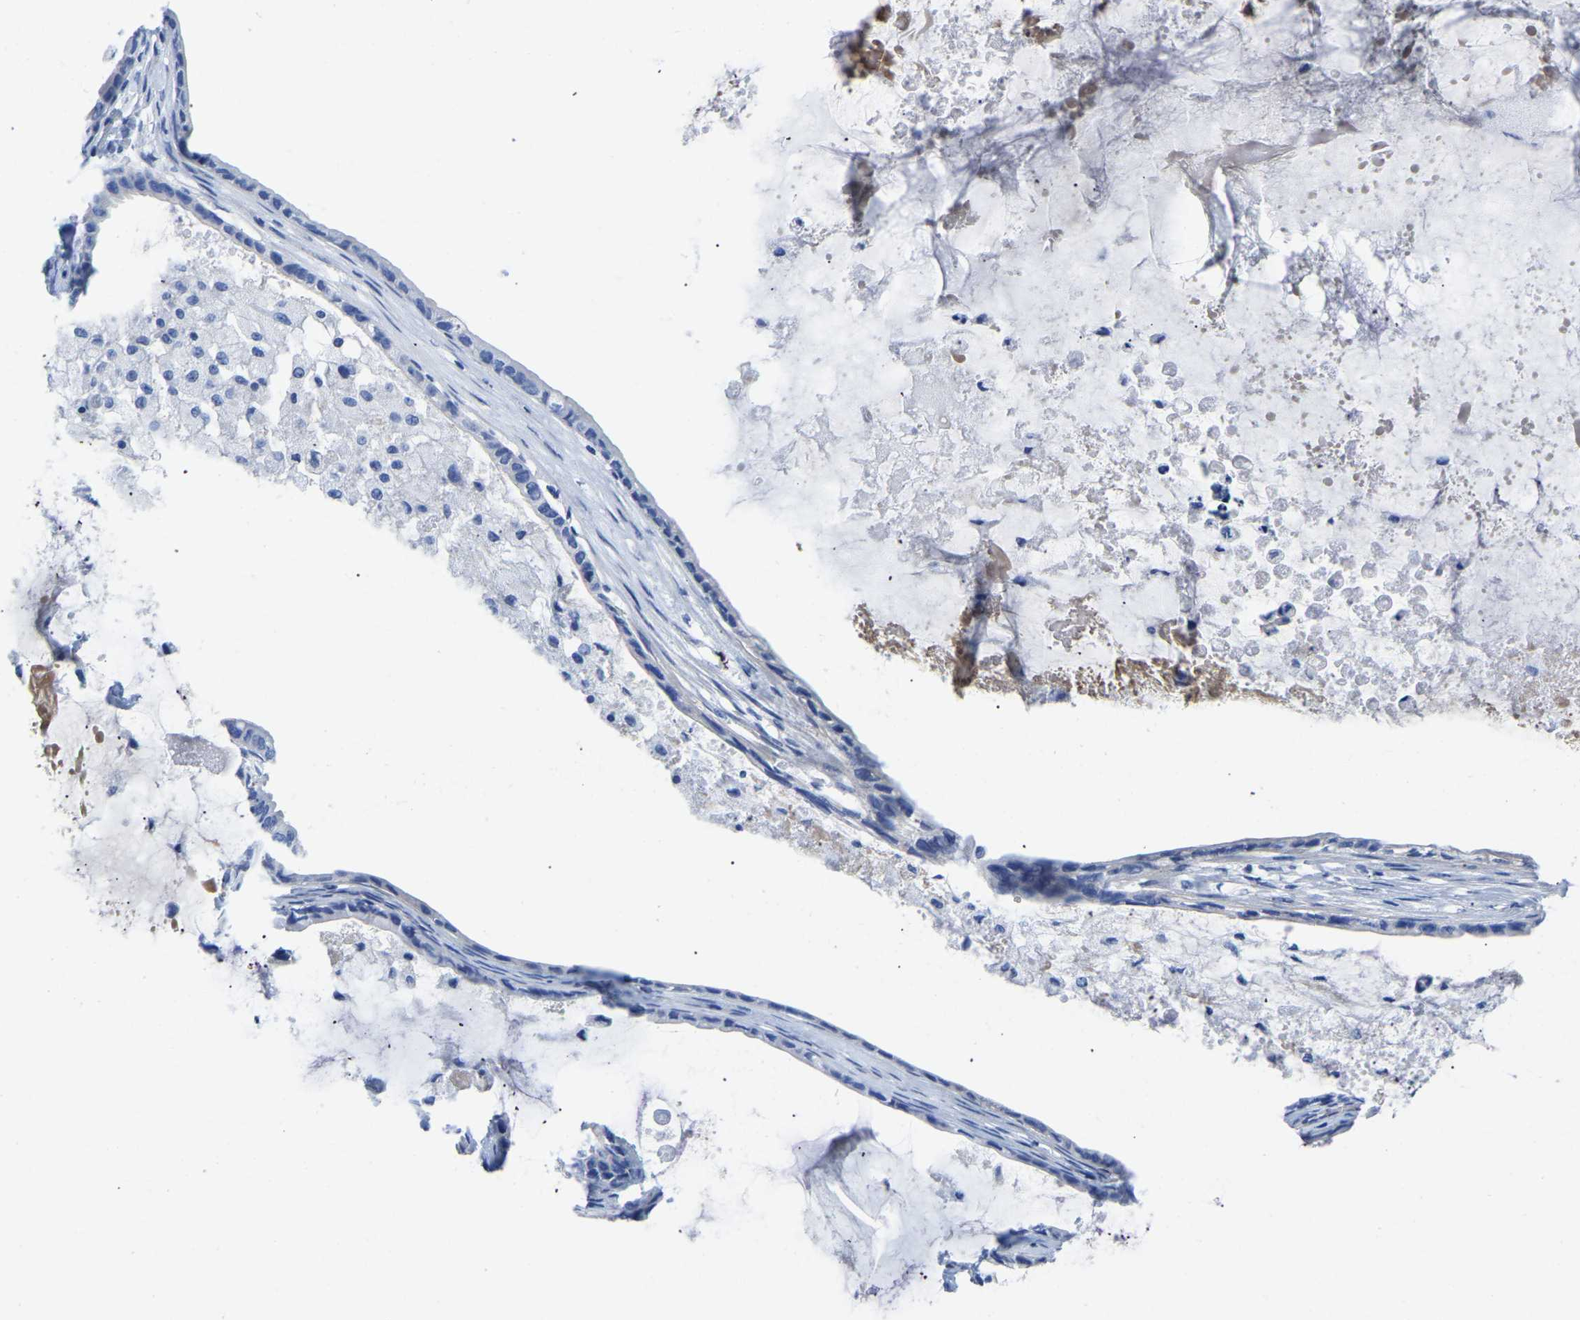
{"staining": {"intensity": "negative", "quantity": "none", "location": "none"}, "tissue": "ovarian cancer", "cell_type": "Tumor cells", "image_type": "cancer", "snomed": [{"axis": "morphology", "description": "Cystadenocarcinoma, mucinous, NOS"}, {"axis": "topography", "description": "Ovary"}], "caption": "A high-resolution photomicrograph shows immunohistochemistry staining of mucinous cystadenocarcinoma (ovarian), which exhibits no significant expression in tumor cells. (DAB (3,3'-diaminobenzidine) IHC, high magnification).", "gene": "UPK3A", "patient": {"sex": "female", "age": 80}}